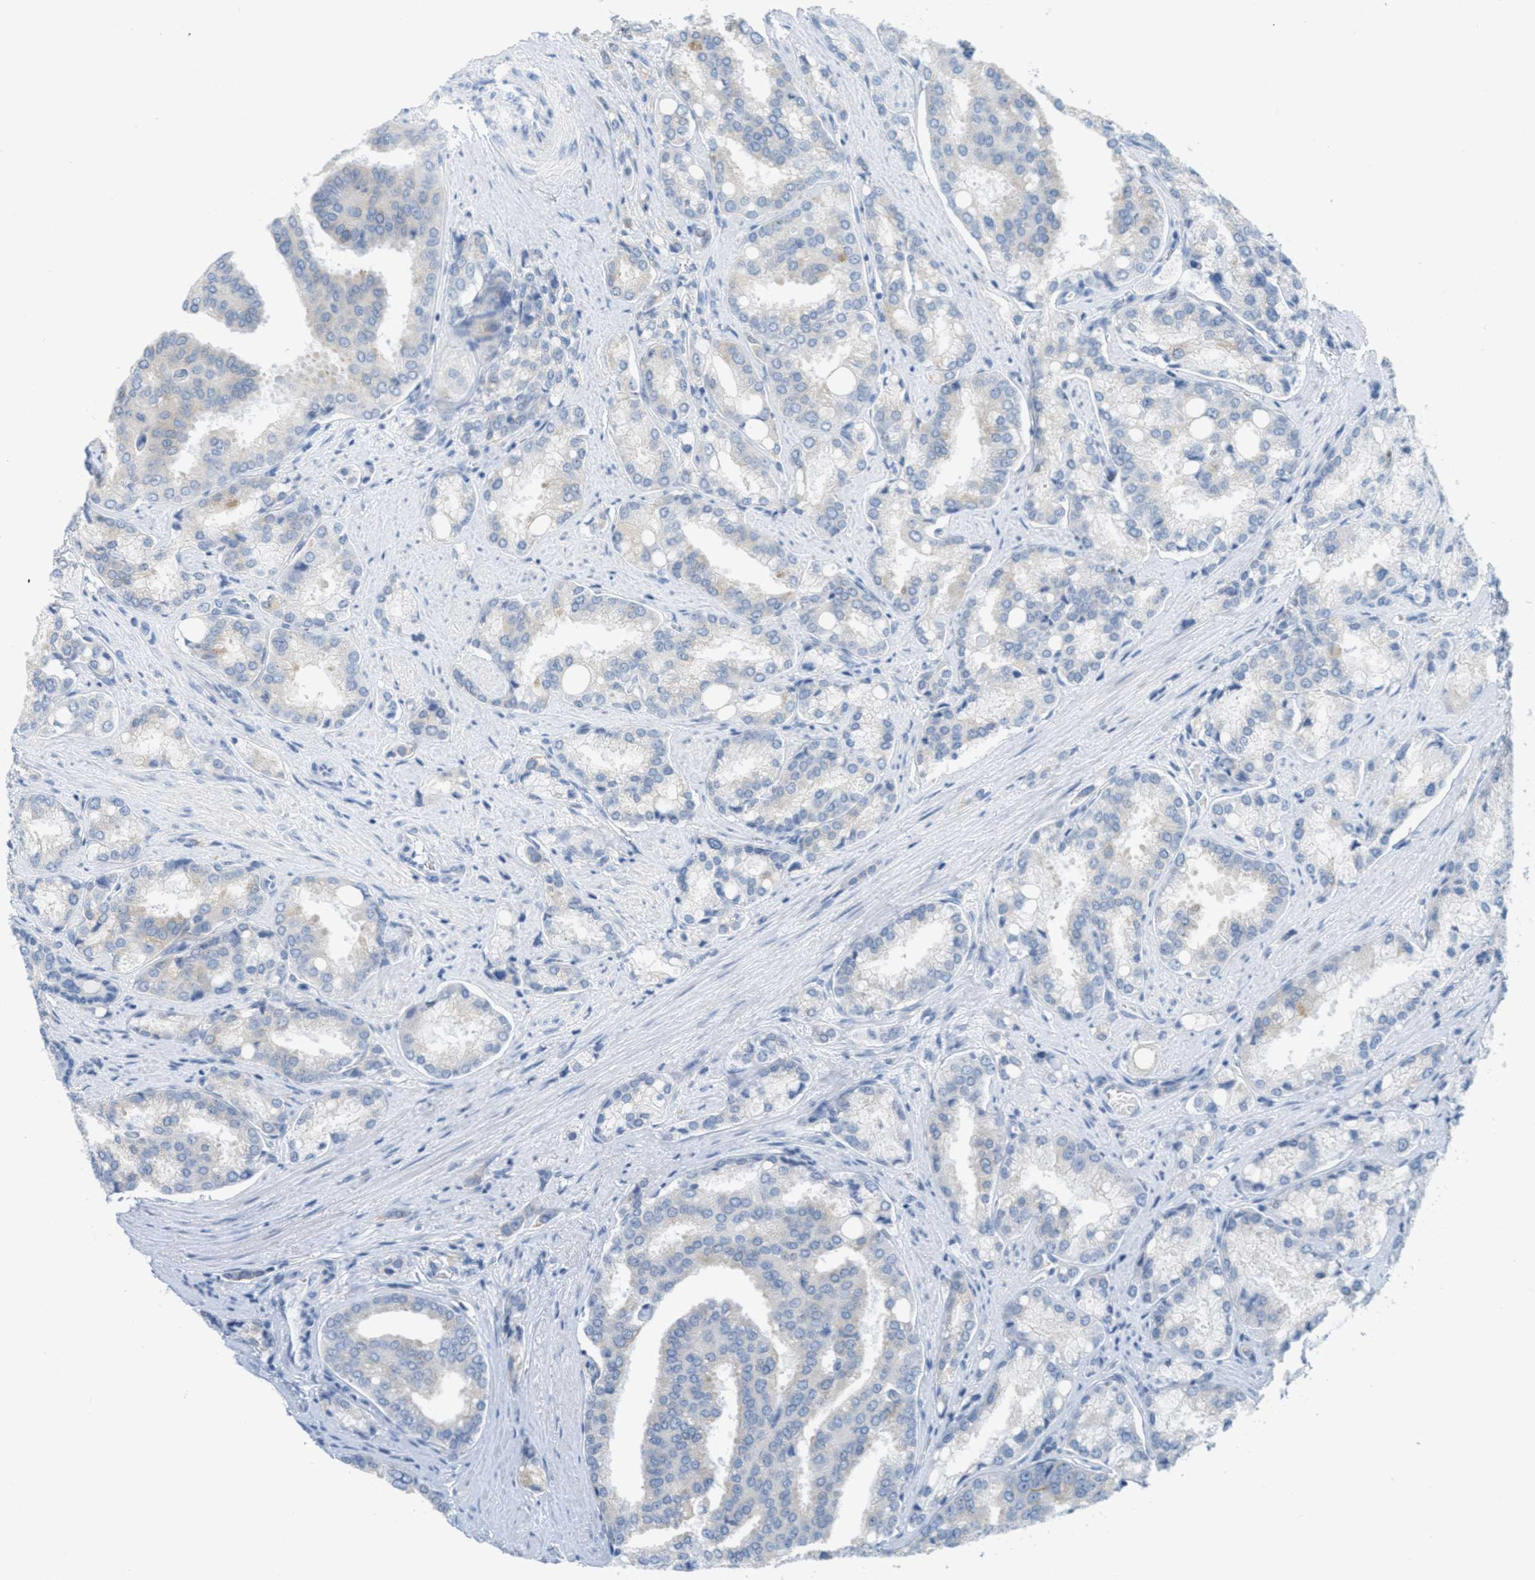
{"staining": {"intensity": "negative", "quantity": "none", "location": "none"}, "tissue": "prostate cancer", "cell_type": "Tumor cells", "image_type": "cancer", "snomed": [{"axis": "morphology", "description": "Adenocarcinoma, High grade"}, {"axis": "topography", "description": "Prostate"}], "caption": "Immunohistochemical staining of human prostate high-grade adenocarcinoma displays no significant staining in tumor cells. (DAB immunohistochemistry, high magnification).", "gene": "TEX264", "patient": {"sex": "male", "age": 50}}